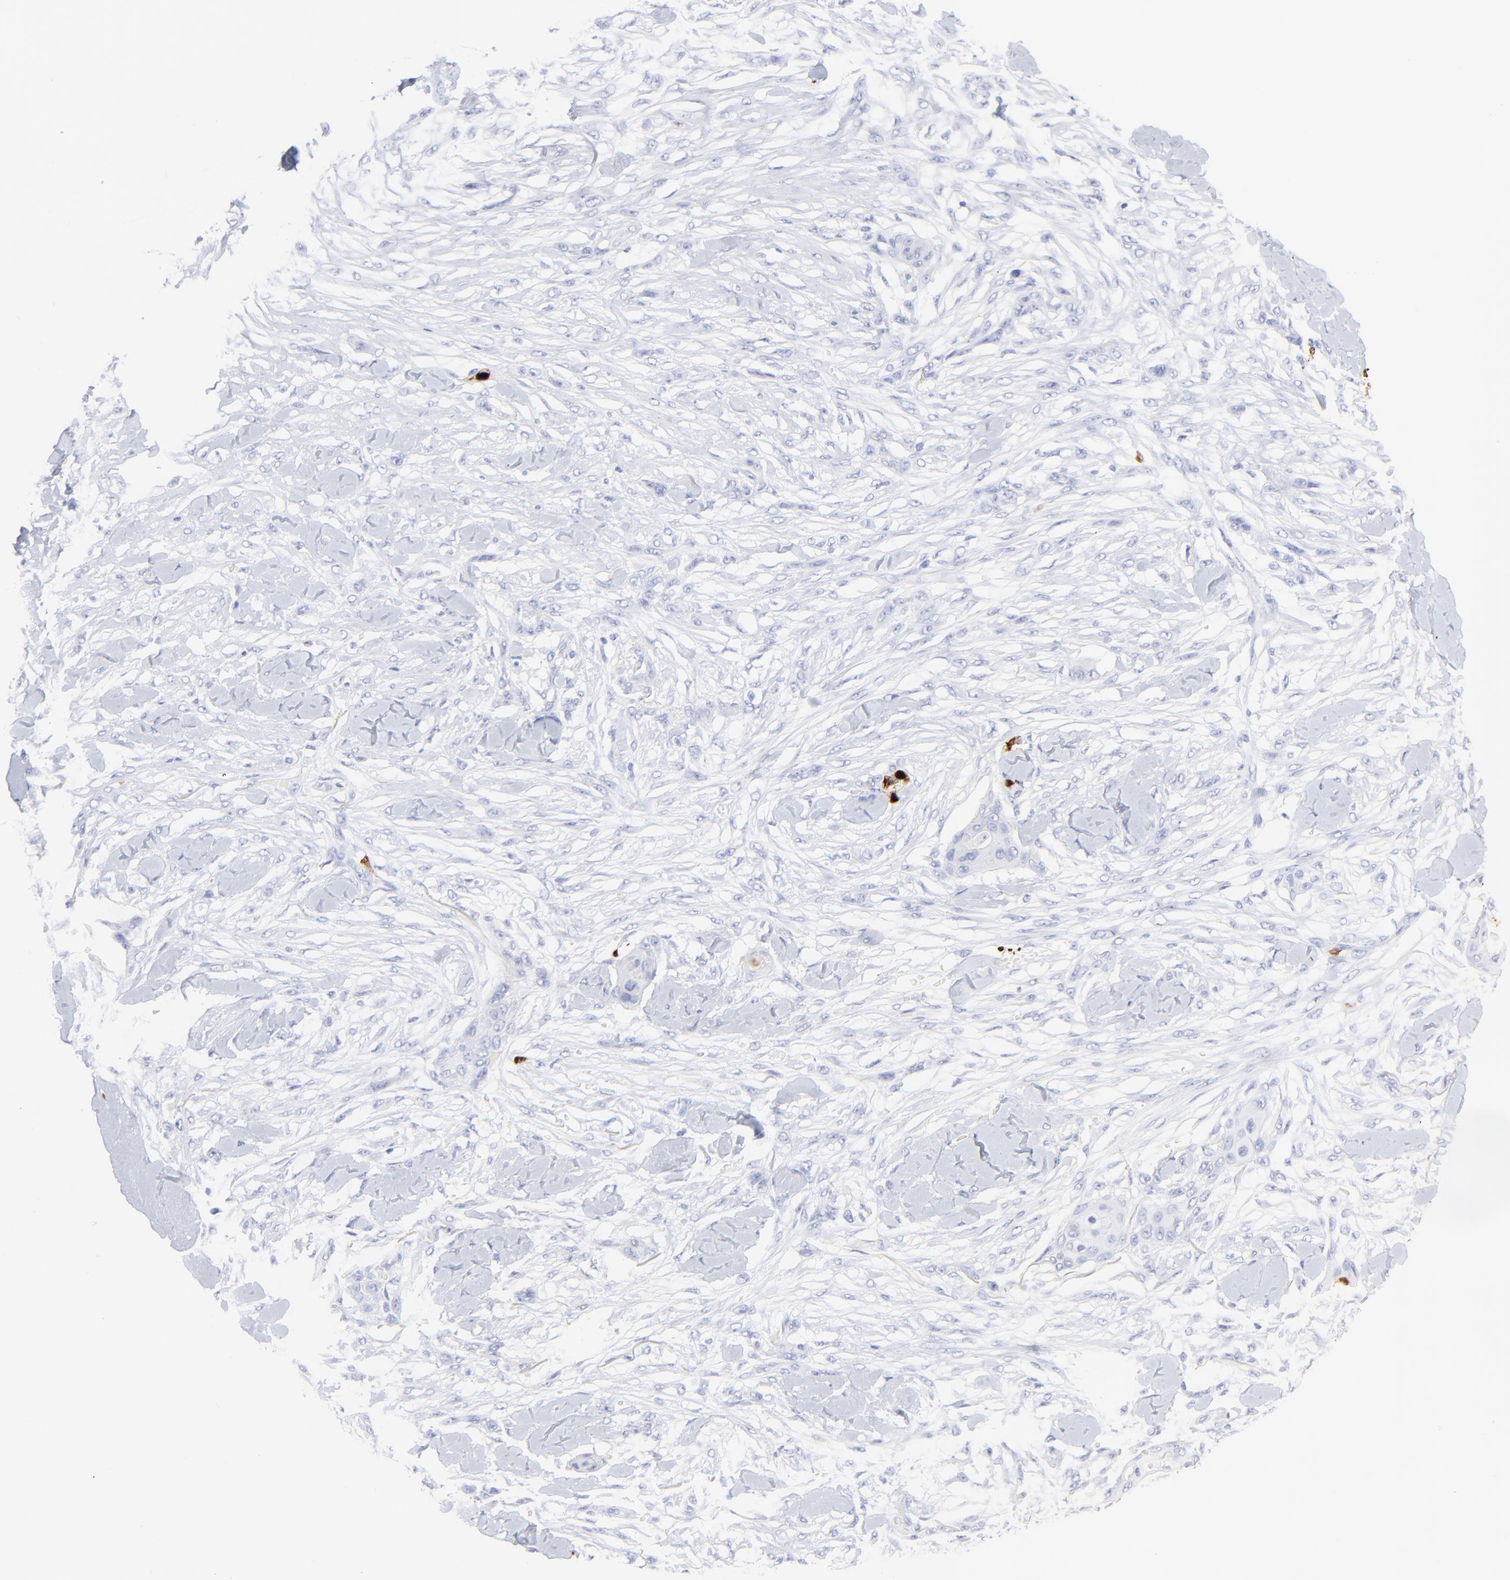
{"staining": {"intensity": "negative", "quantity": "none", "location": "none"}, "tissue": "skin cancer", "cell_type": "Tumor cells", "image_type": "cancer", "snomed": [{"axis": "morphology", "description": "Squamous cell carcinoma, NOS"}, {"axis": "topography", "description": "Skin"}], "caption": "A high-resolution micrograph shows IHC staining of skin cancer, which shows no significant positivity in tumor cells. (Brightfield microscopy of DAB (3,3'-diaminobenzidine) IHC at high magnification).", "gene": "S100A12", "patient": {"sex": "female", "age": 59}}